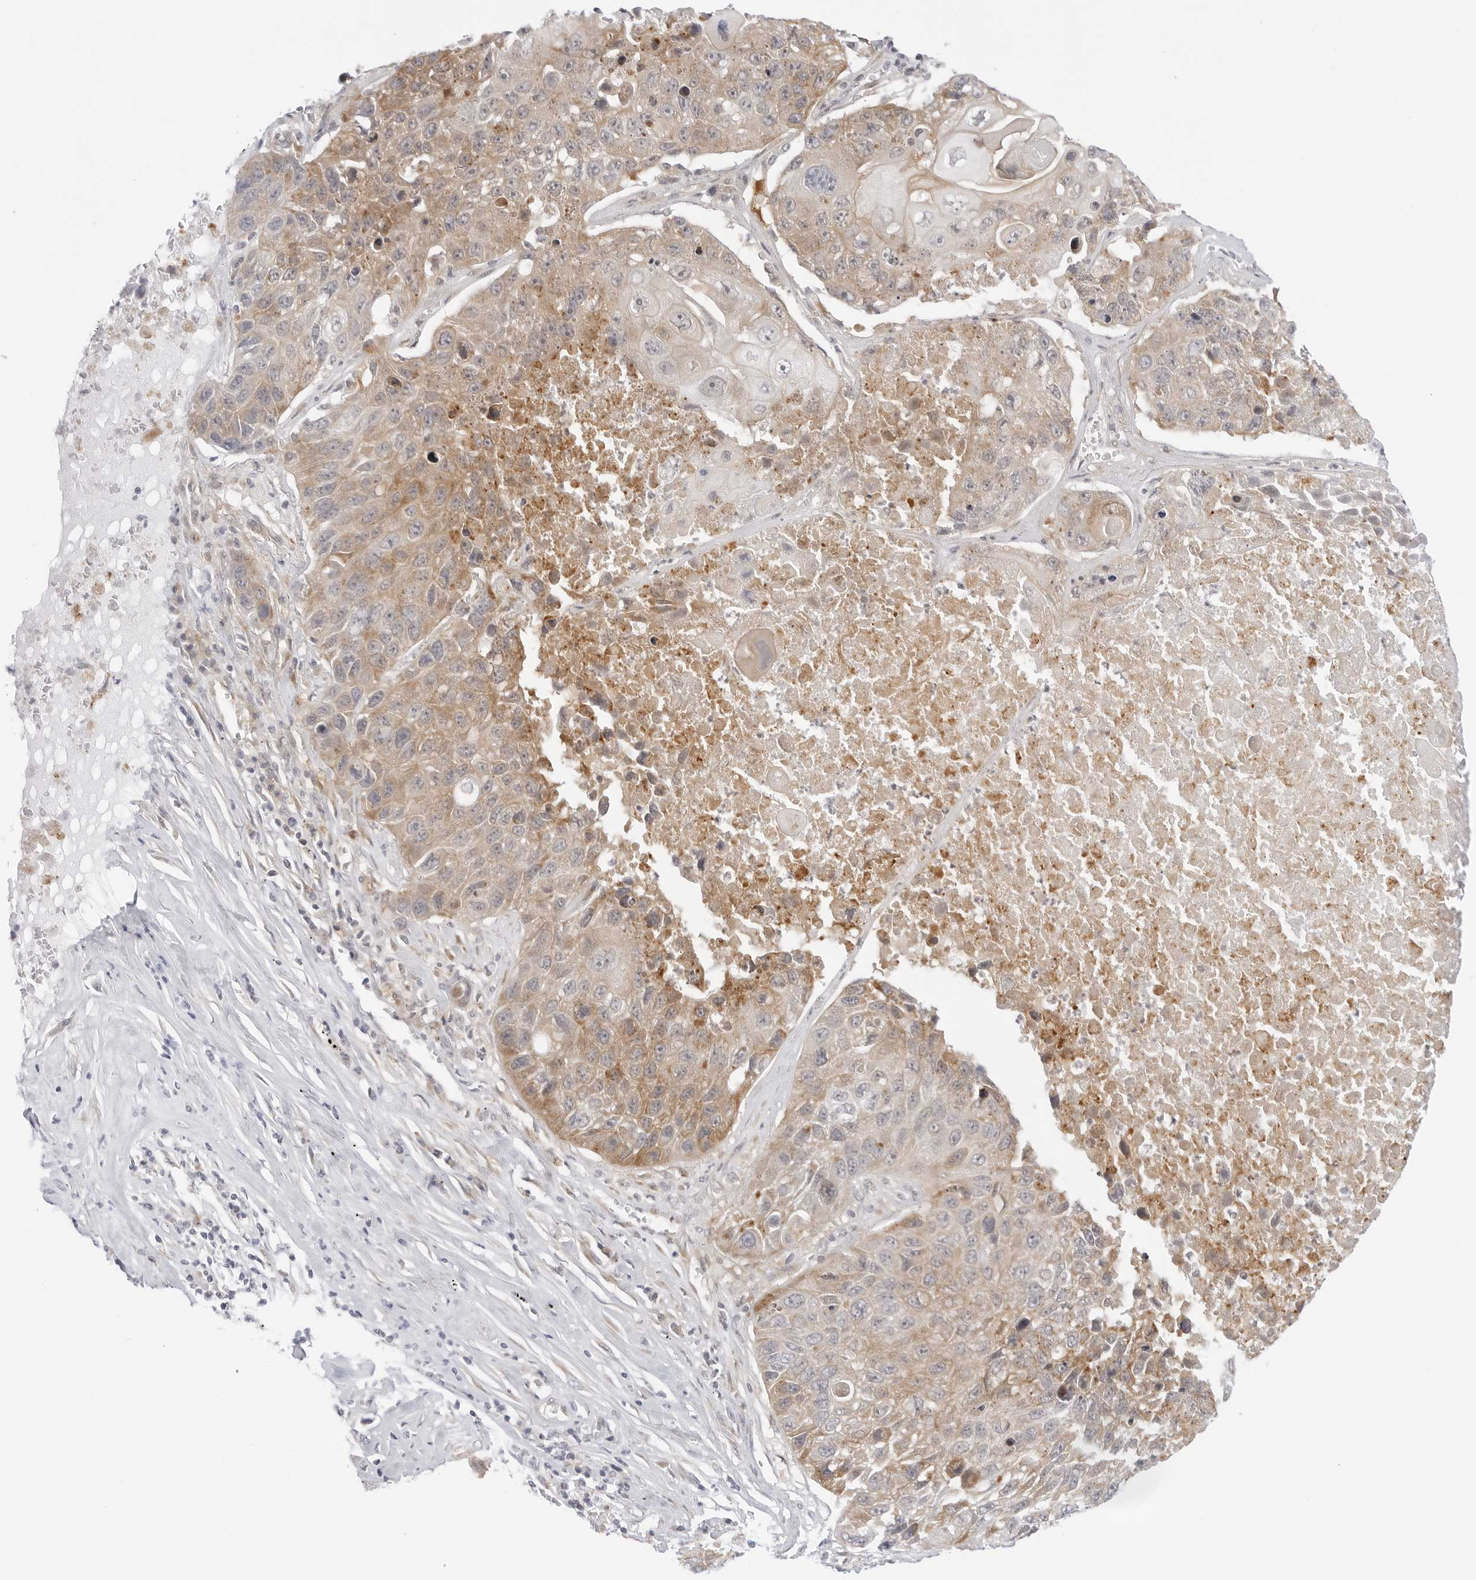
{"staining": {"intensity": "moderate", "quantity": "25%-75%", "location": "cytoplasmic/membranous"}, "tissue": "lung cancer", "cell_type": "Tumor cells", "image_type": "cancer", "snomed": [{"axis": "morphology", "description": "Squamous cell carcinoma, NOS"}, {"axis": "topography", "description": "Lung"}], "caption": "Human lung cancer stained for a protein (brown) shows moderate cytoplasmic/membranous positive staining in approximately 25%-75% of tumor cells.", "gene": "TCP1", "patient": {"sex": "male", "age": 61}}